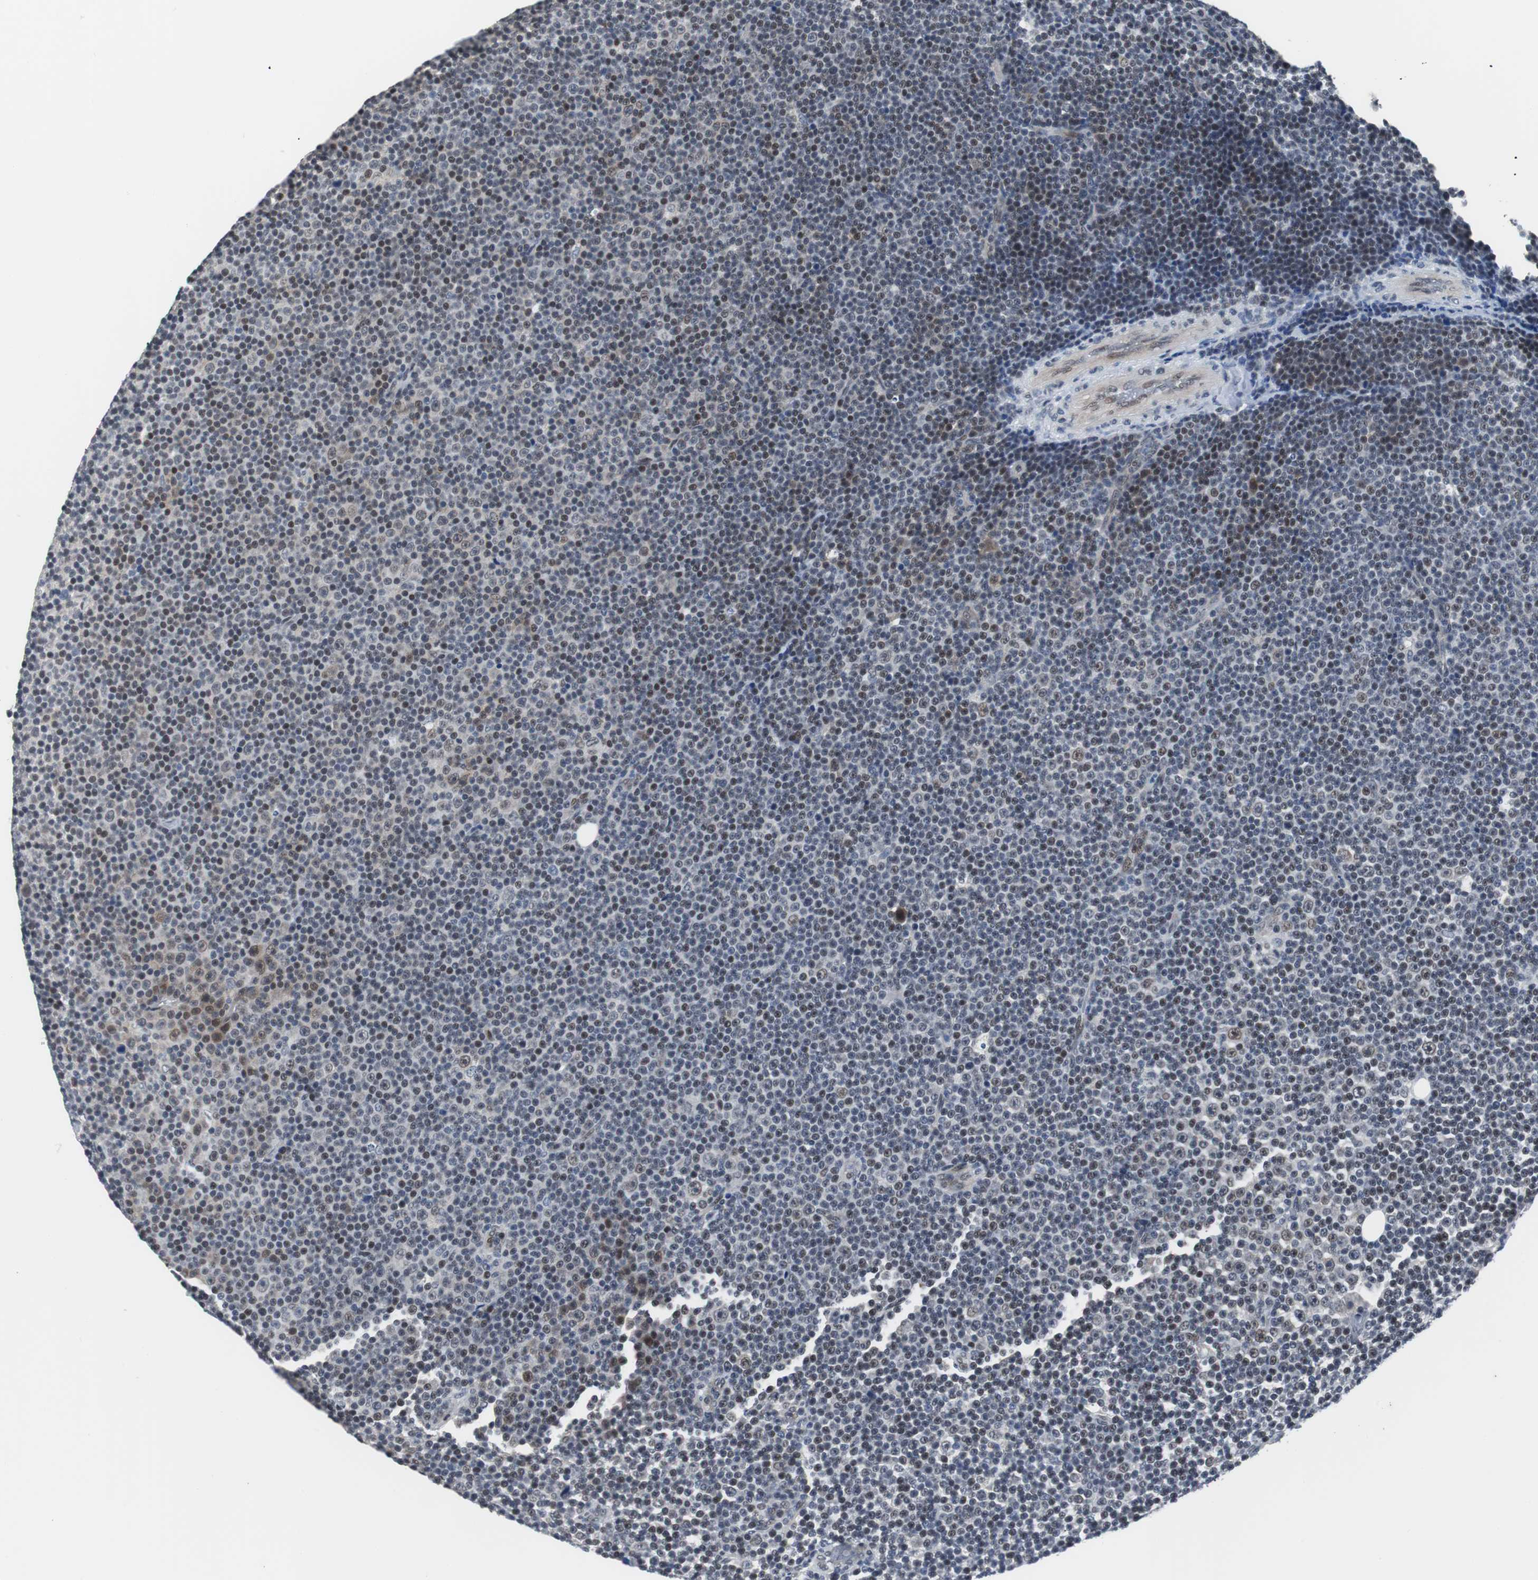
{"staining": {"intensity": "weak", "quantity": "25%-75%", "location": "nuclear"}, "tissue": "lymphoma", "cell_type": "Tumor cells", "image_type": "cancer", "snomed": [{"axis": "morphology", "description": "Malignant lymphoma, non-Hodgkin's type, Low grade"}, {"axis": "topography", "description": "Lymph node"}], "caption": "A low amount of weak nuclear expression is seen in about 25%-75% of tumor cells in lymphoma tissue.", "gene": "TP63", "patient": {"sex": "female", "age": 67}}